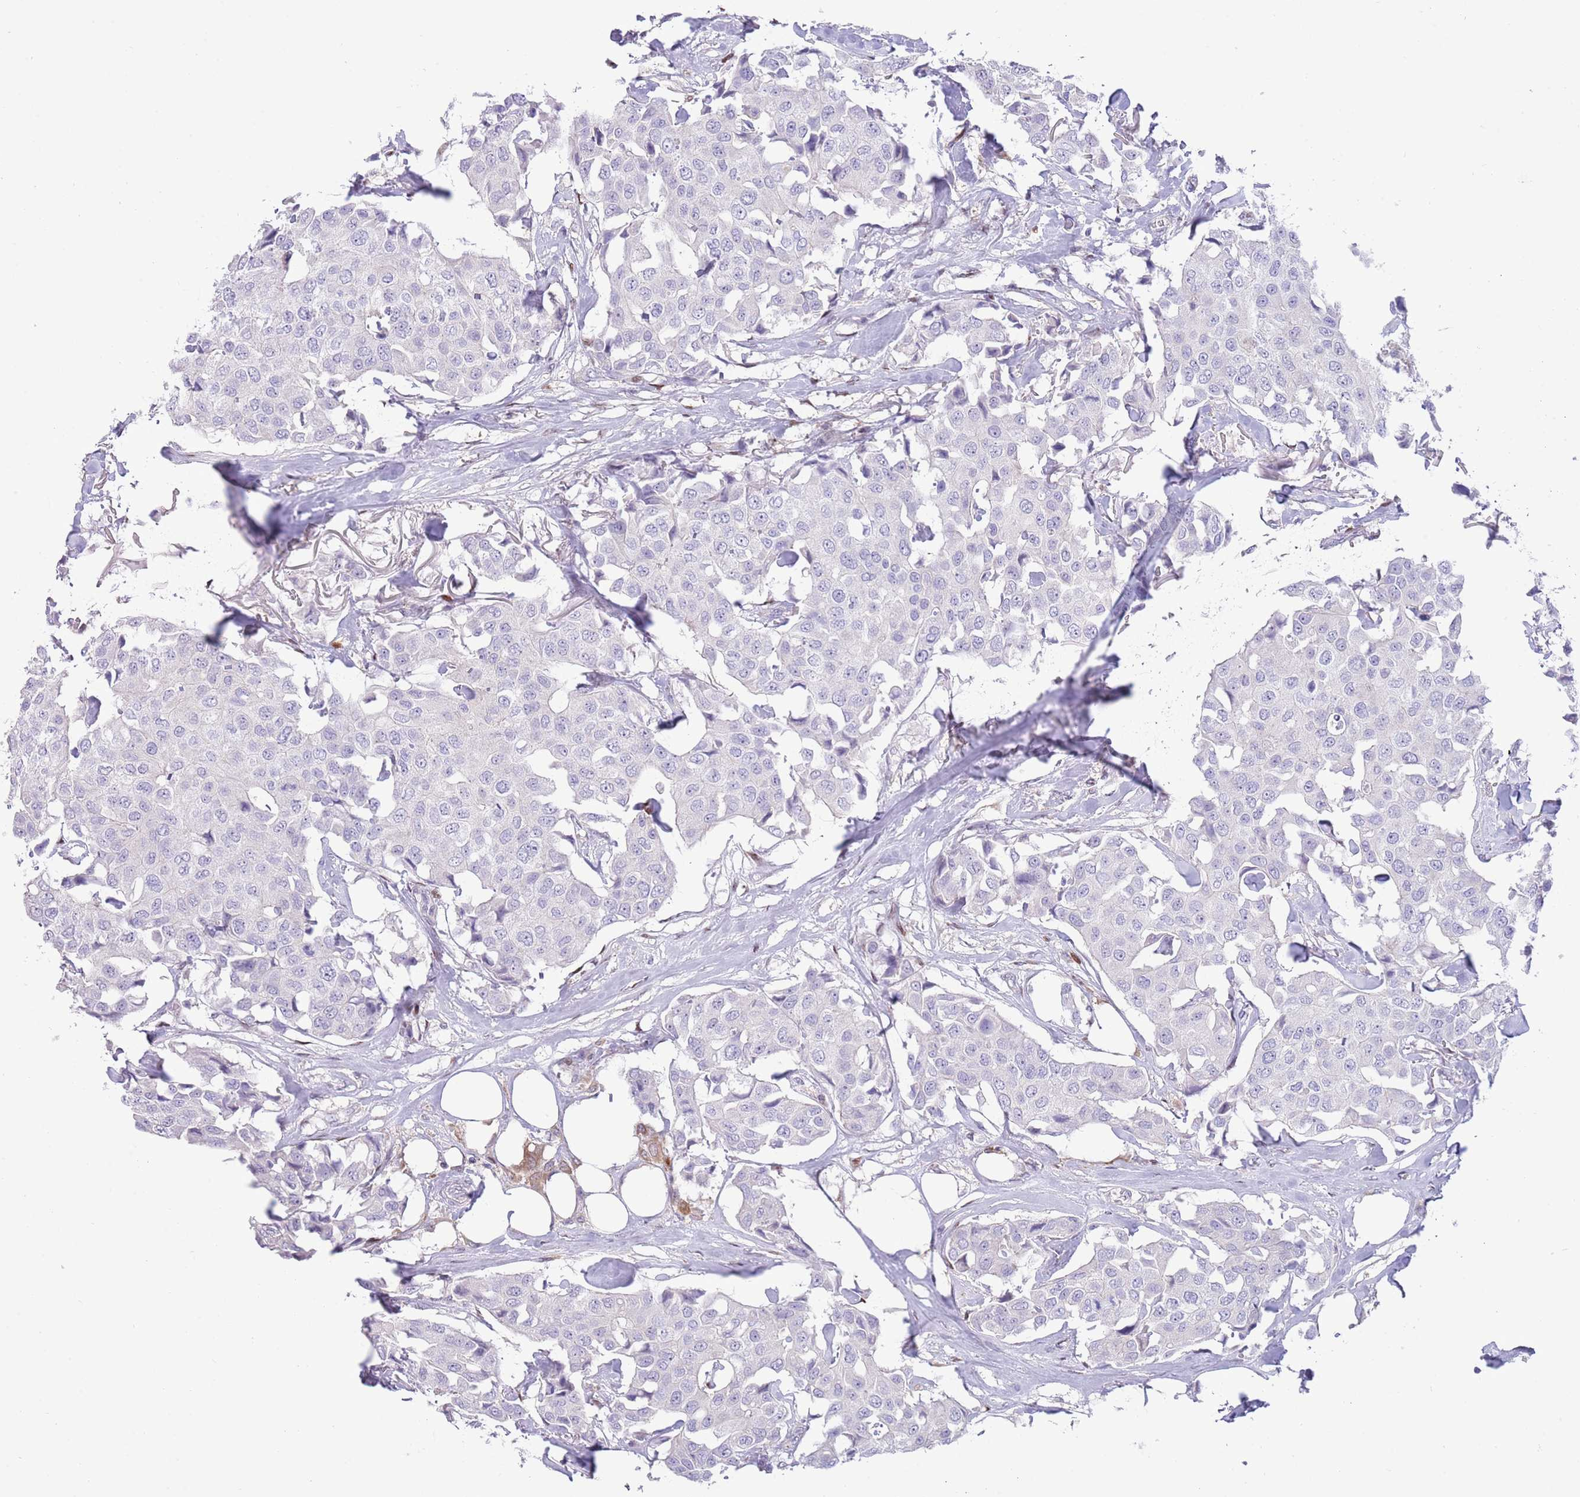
{"staining": {"intensity": "negative", "quantity": "none", "location": "none"}, "tissue": "breast cancer", "cell_type": "Tumor cells", "image_type": "cancer", "snomed": [{"axis": "morphology", "description": "Duct carcinoma"}, {"axis": "topography", "description": "Breast"}], "caption": "Breast cancer (intraductal carcinoma) was stained to show a protein in brown. There is no significant expression in tumor cells.", "gene": "ANO8", "patient": {"sex": "female", "age": 80}}